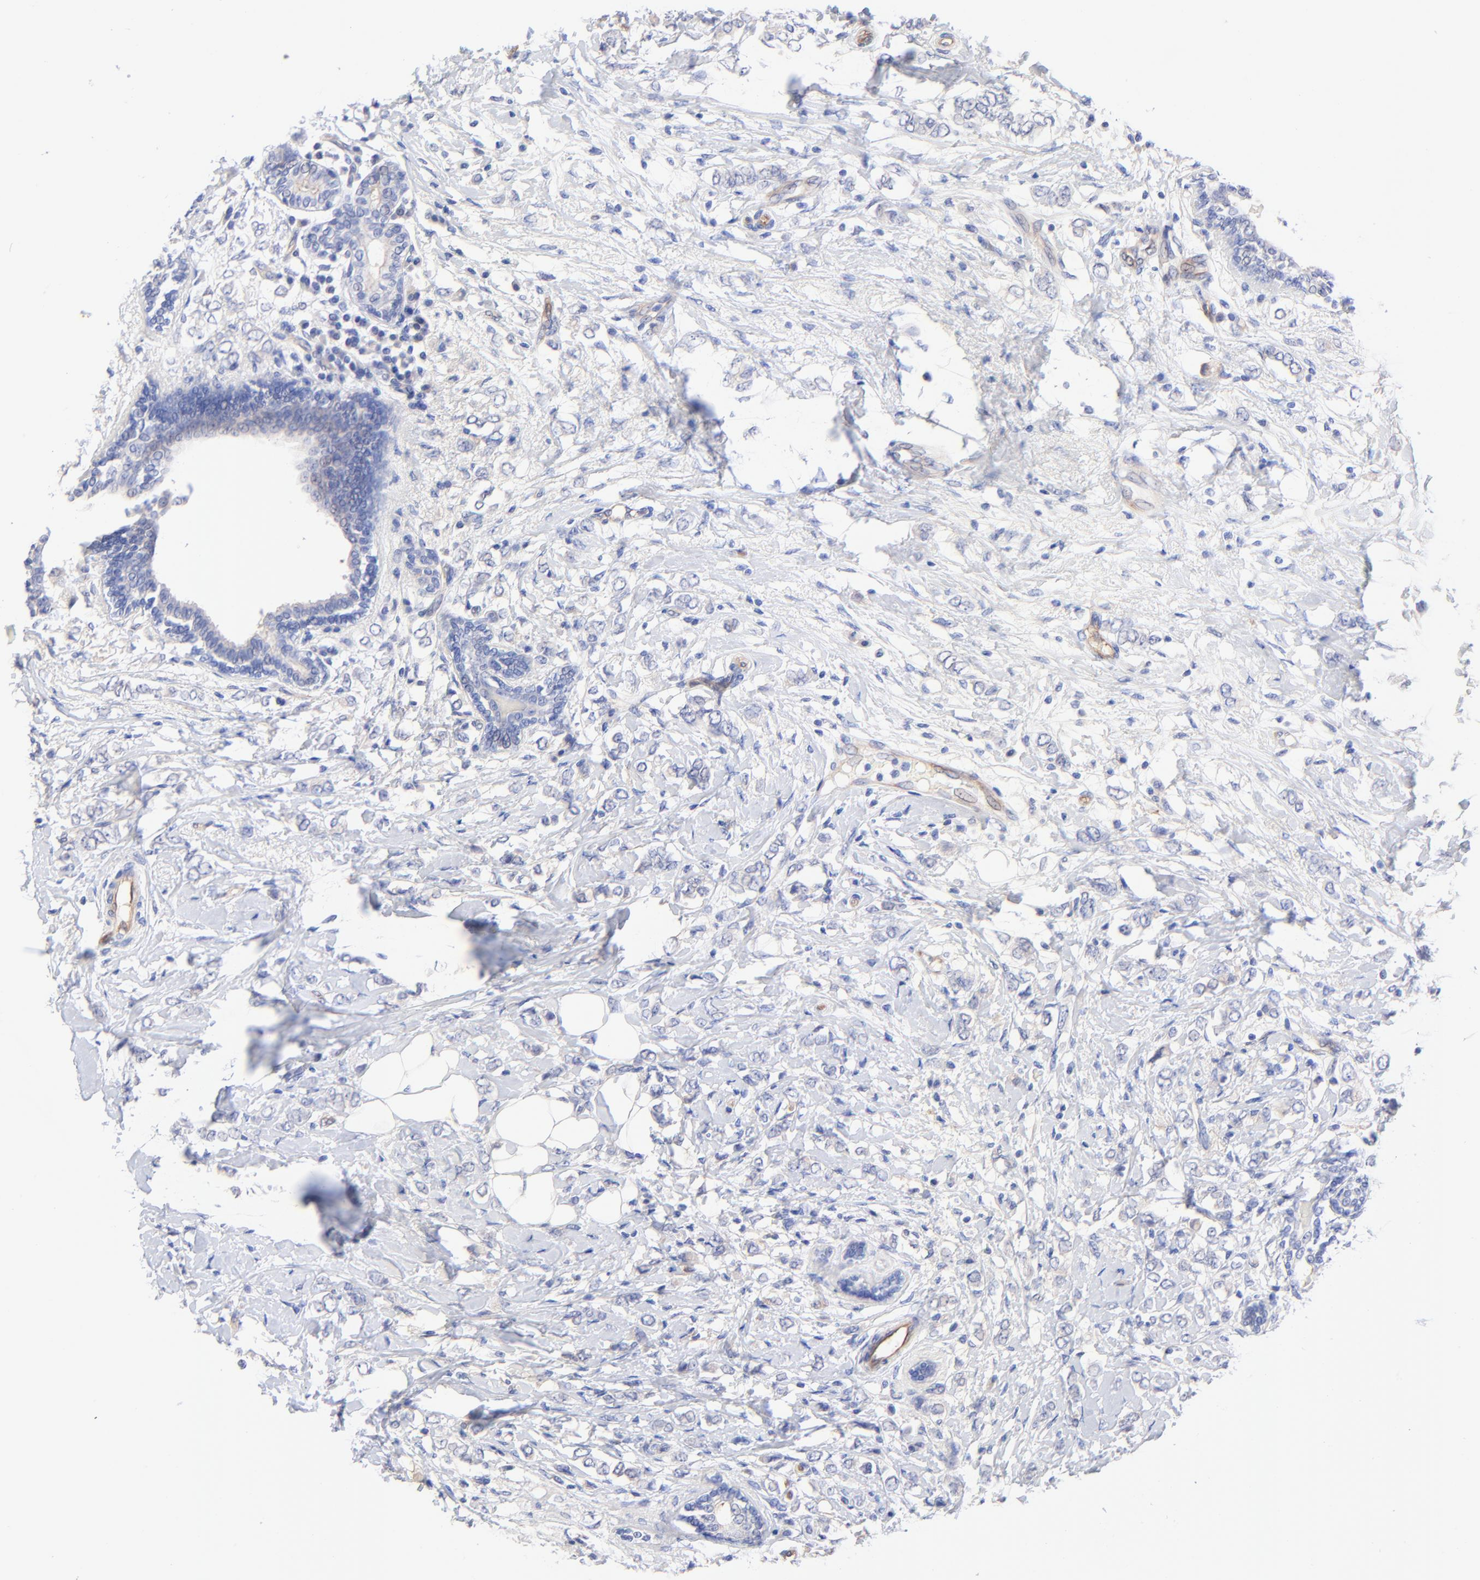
{"staining": {"intensity": "negative", "quantity": "none", "location": "none"}, "tissue": "breast cancer", "cell_type": "Tumor cells", "image_type": "cancer", "snomed": [{"axis": "morphology", "description": "Normal tissue, NOS"}, {"axis": "morphology", "description": "Lobular carcinoma"}, {"axis": "topography", "description": "Breast"}], "caption": "The image displays no staining of tumor cells in breast cancer (lobular carcinoma).", "gene": "SLC44A2", "patient": {"sex": "female", "age": 47}}